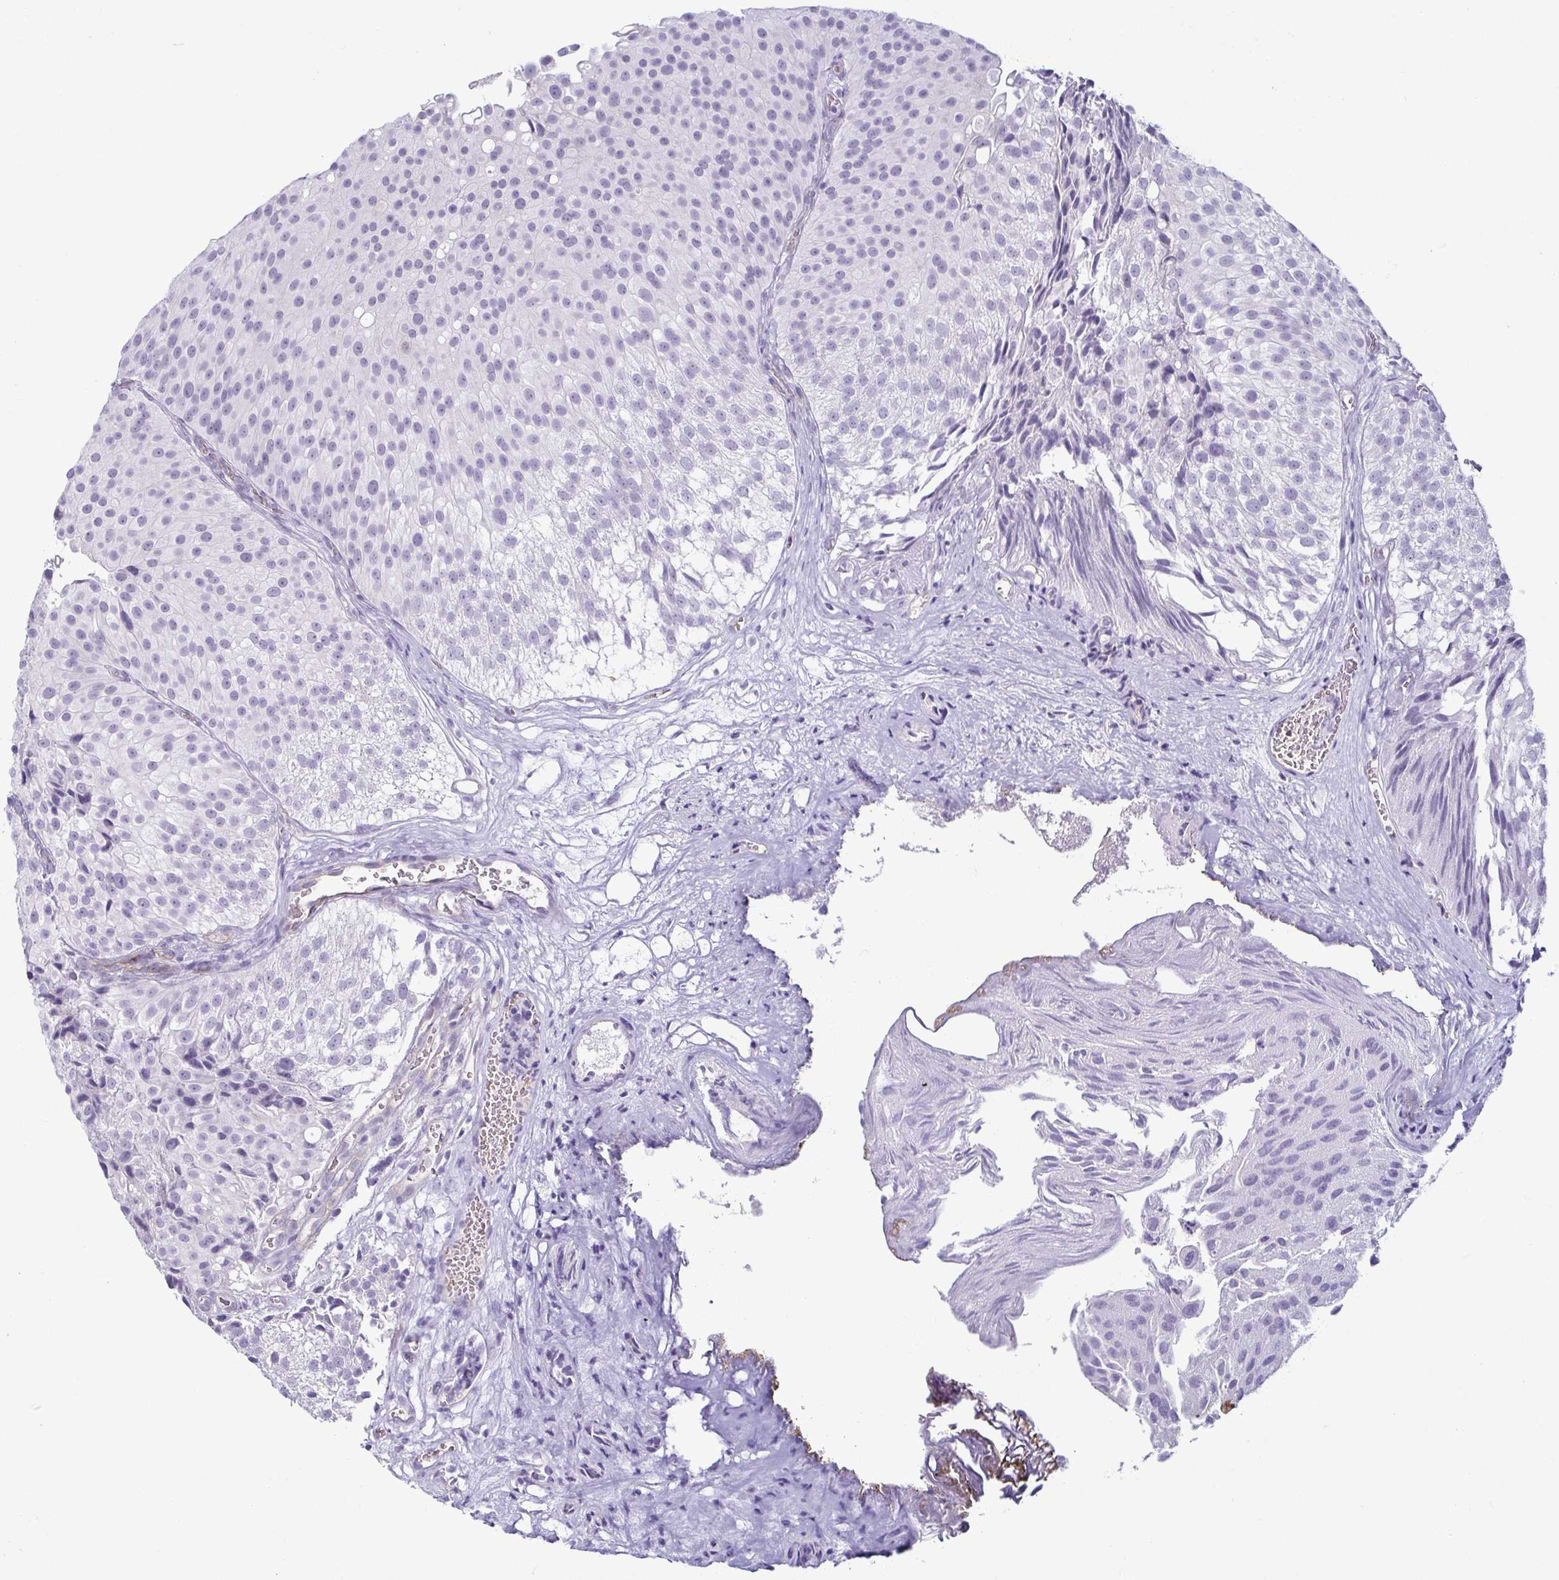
{"staining": {"intensity": "negative", "quantity": "none", "location": "none"}, "tissue": "urothelial cancer", "cell_type": "Tumor cells", "image_type": "cancer", "snomed": [{"axis": "morphology", "description": "Urothelial carcinoma, Low grade"}, {"axis": "topography", "description": "Urinary bladder"}], "caption": "Tumor cells show no significant staining in low-grade urothelial carcinoma.", "gene": "CASP14", "patient": {"sex": "male", "age": 80}}